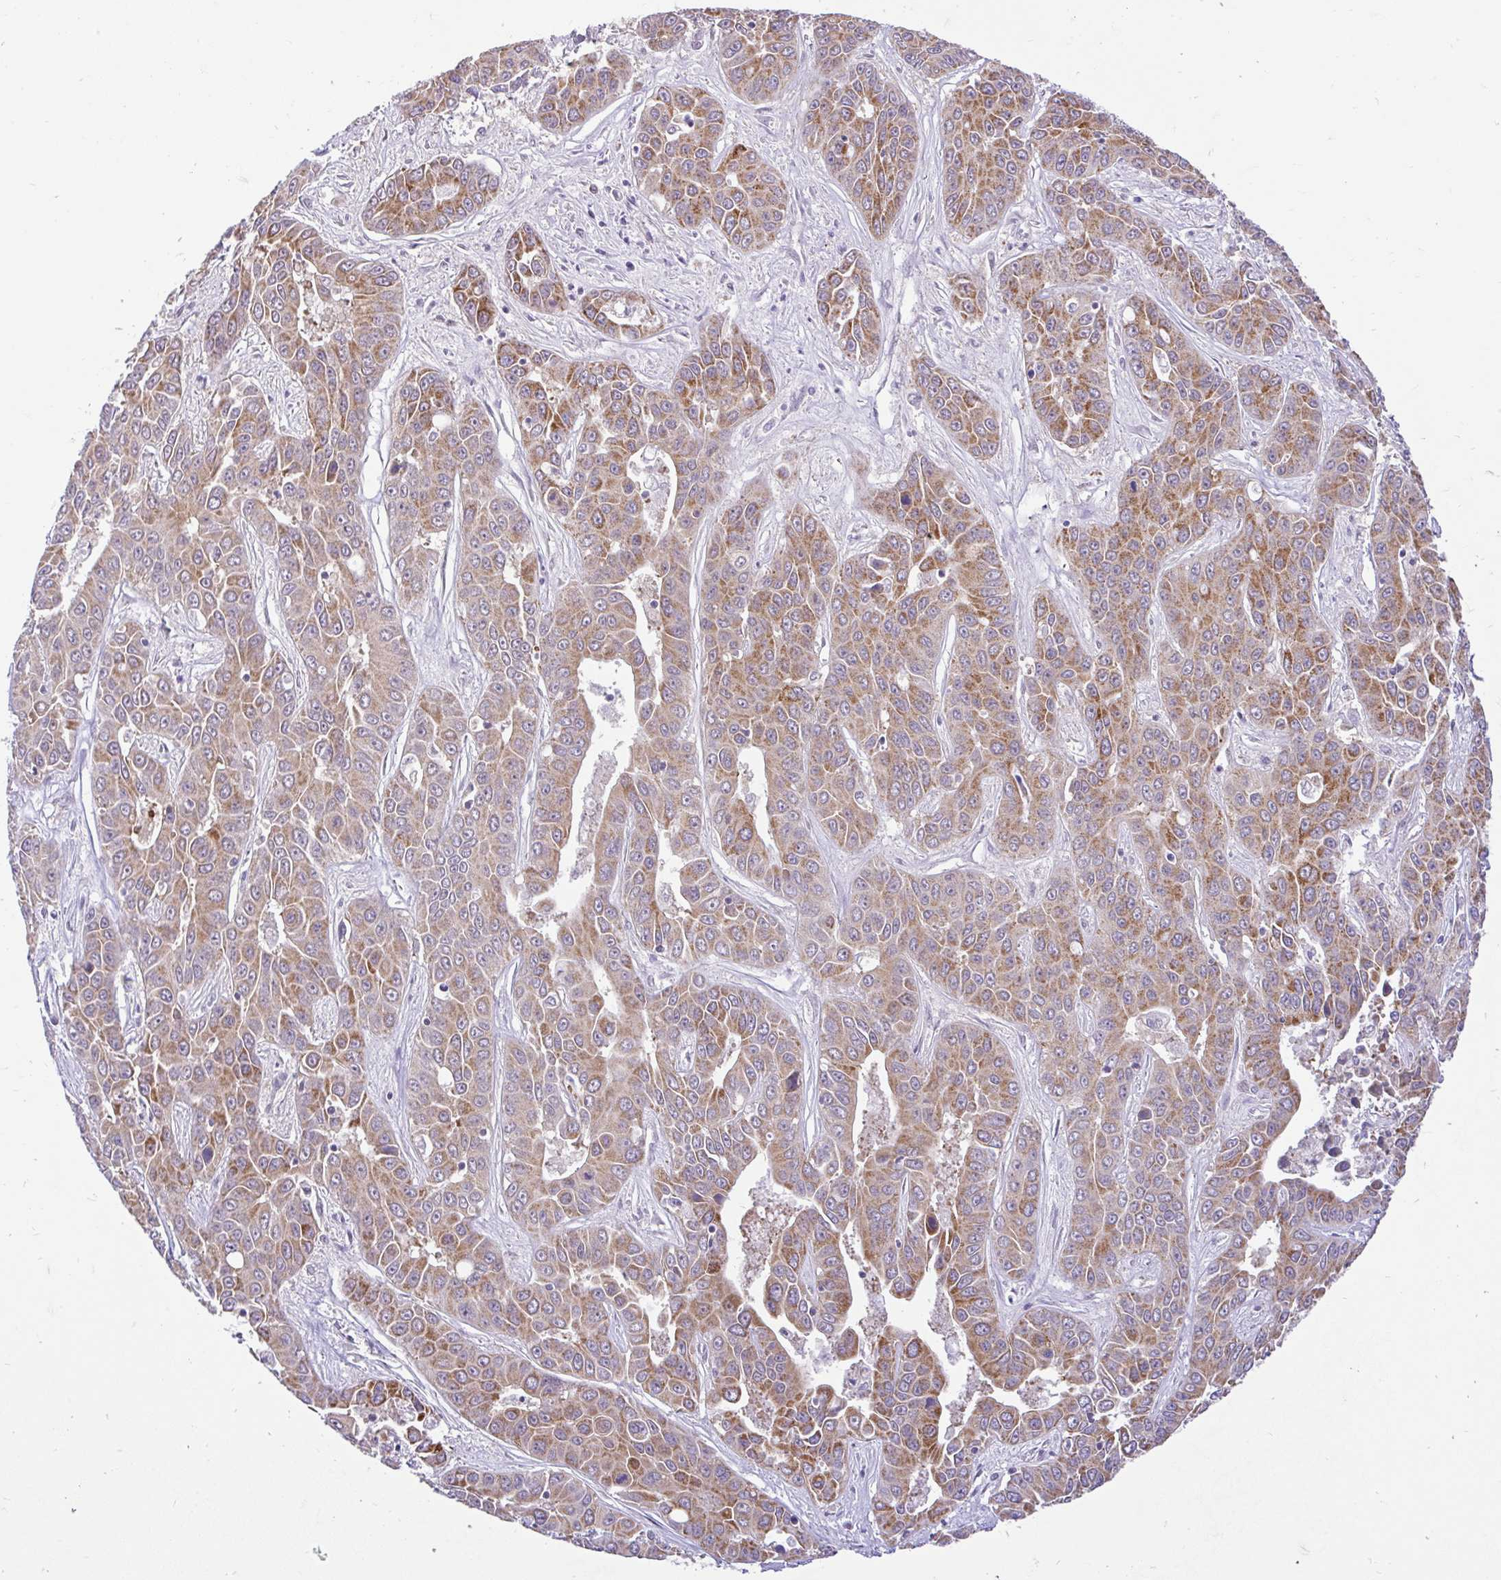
{"staining": {"intensity": "moderate", "quantity": "25%-75%", "location": "cytoplasmic/membranous"}, "tissue": "liver cancer", "cell_type": "Tumor cells", "image_type": "cancer", "snomed": [{"axis": "morphology", "description": "Cholangiocarcinoma"}, {"axis": "topography", "description": "Liver"}], "caption": "High-power microscopy captured an immunohistochemistry histopathology image of liver cancer (cholangiocarcinoma), revealing moderate cytoplasmic/membranous expression in approximately 25%-75% of tumor cells.", "gene": "PYCR2", "patient": {"sex": "female", "age": 52}}